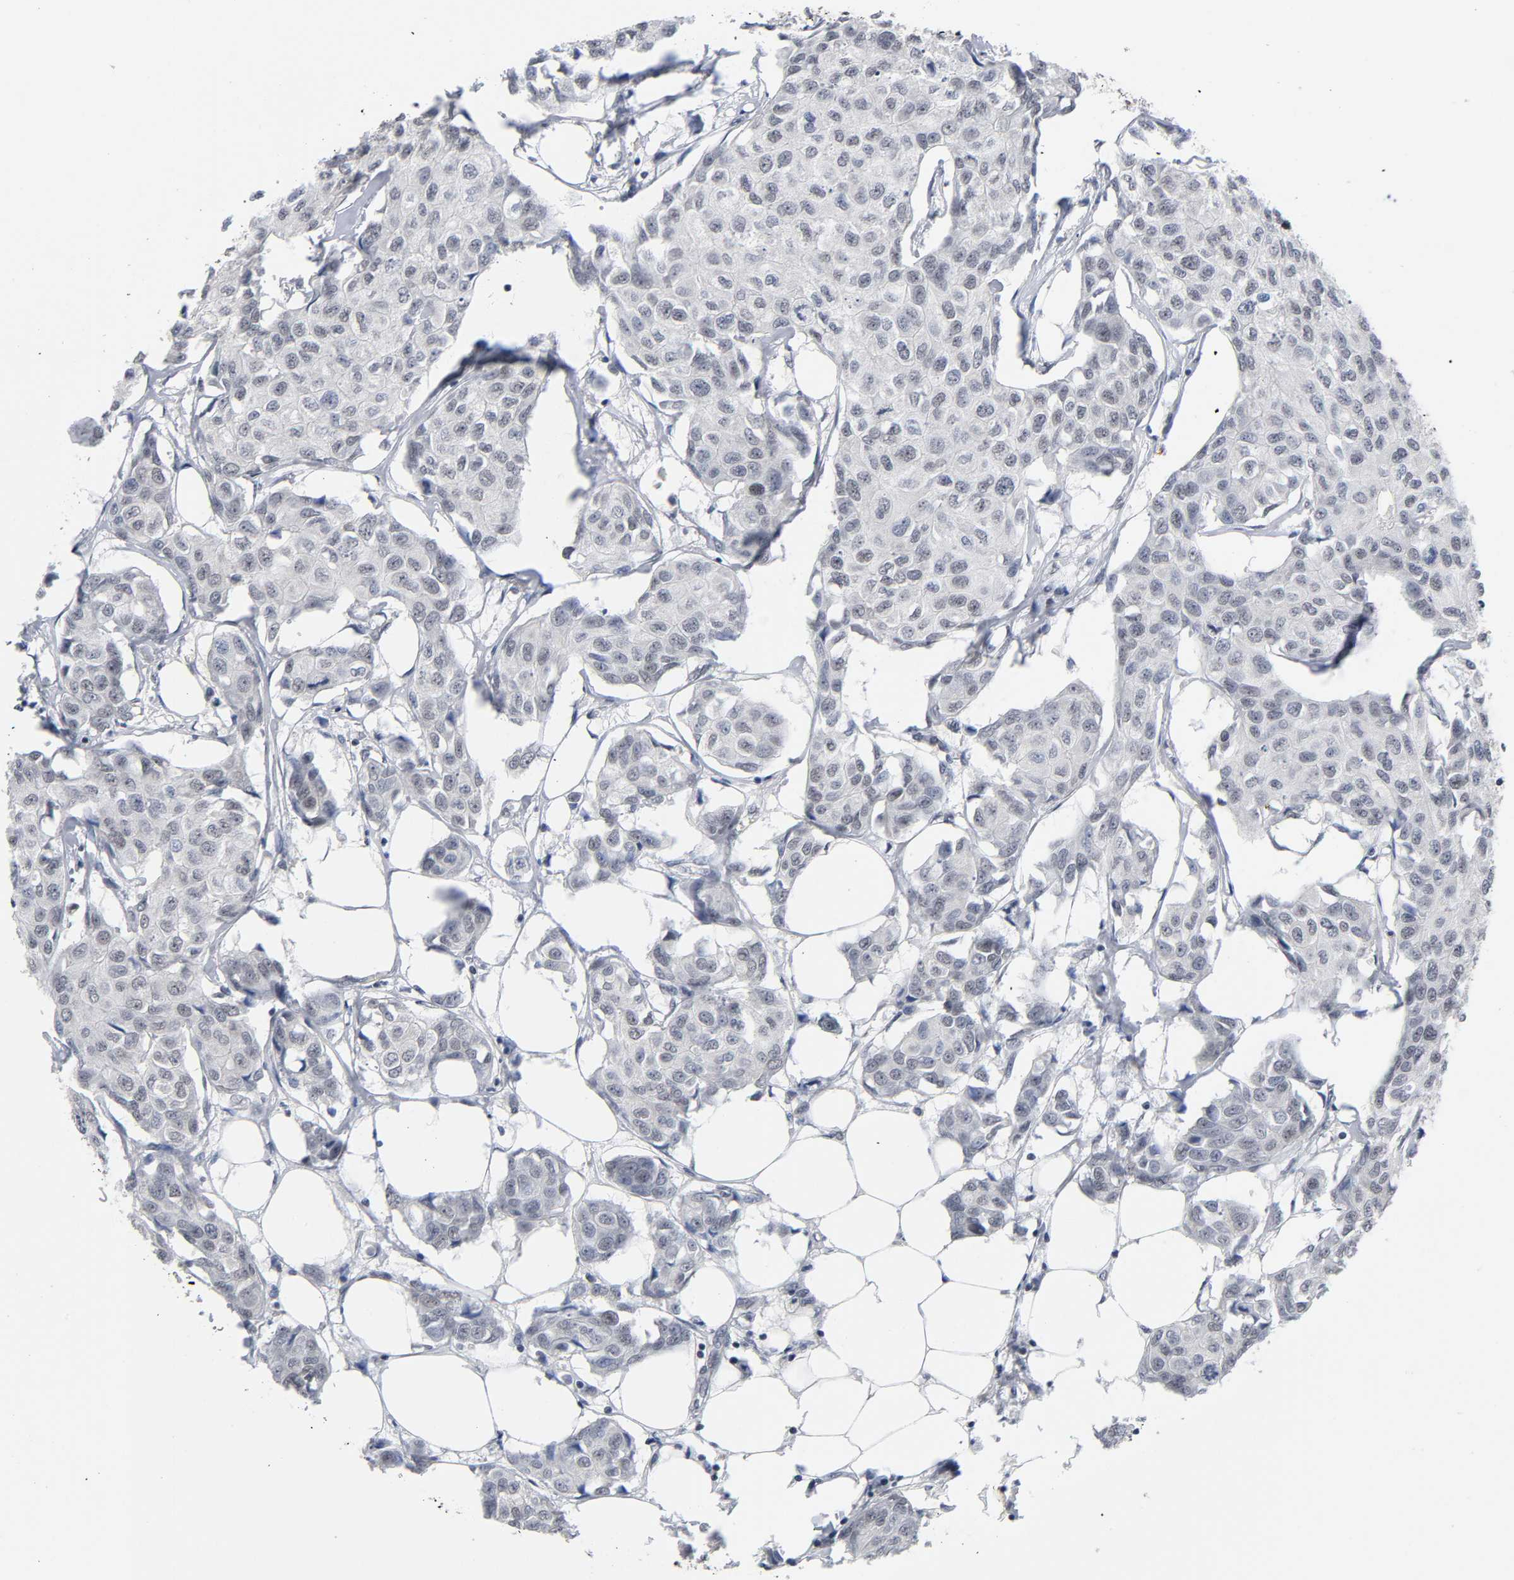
{"staining": {"intensity": "weak", "quantity": "<25%", "location": "nuclear"}, "tissue": "breast cancer", "cell_type": "Tumor cells", "image_type": "cancer", "snomed": [{"axis": "morphology", "description": "Duct carcinoma"}, {"axis": "topography", "description": "Breast"}], "caption": "A histopathology image of human breast cancer is negative for staining in tumor cells.", "gene": "ZNF384", "patient": {"sex": "female", "age": 80}}